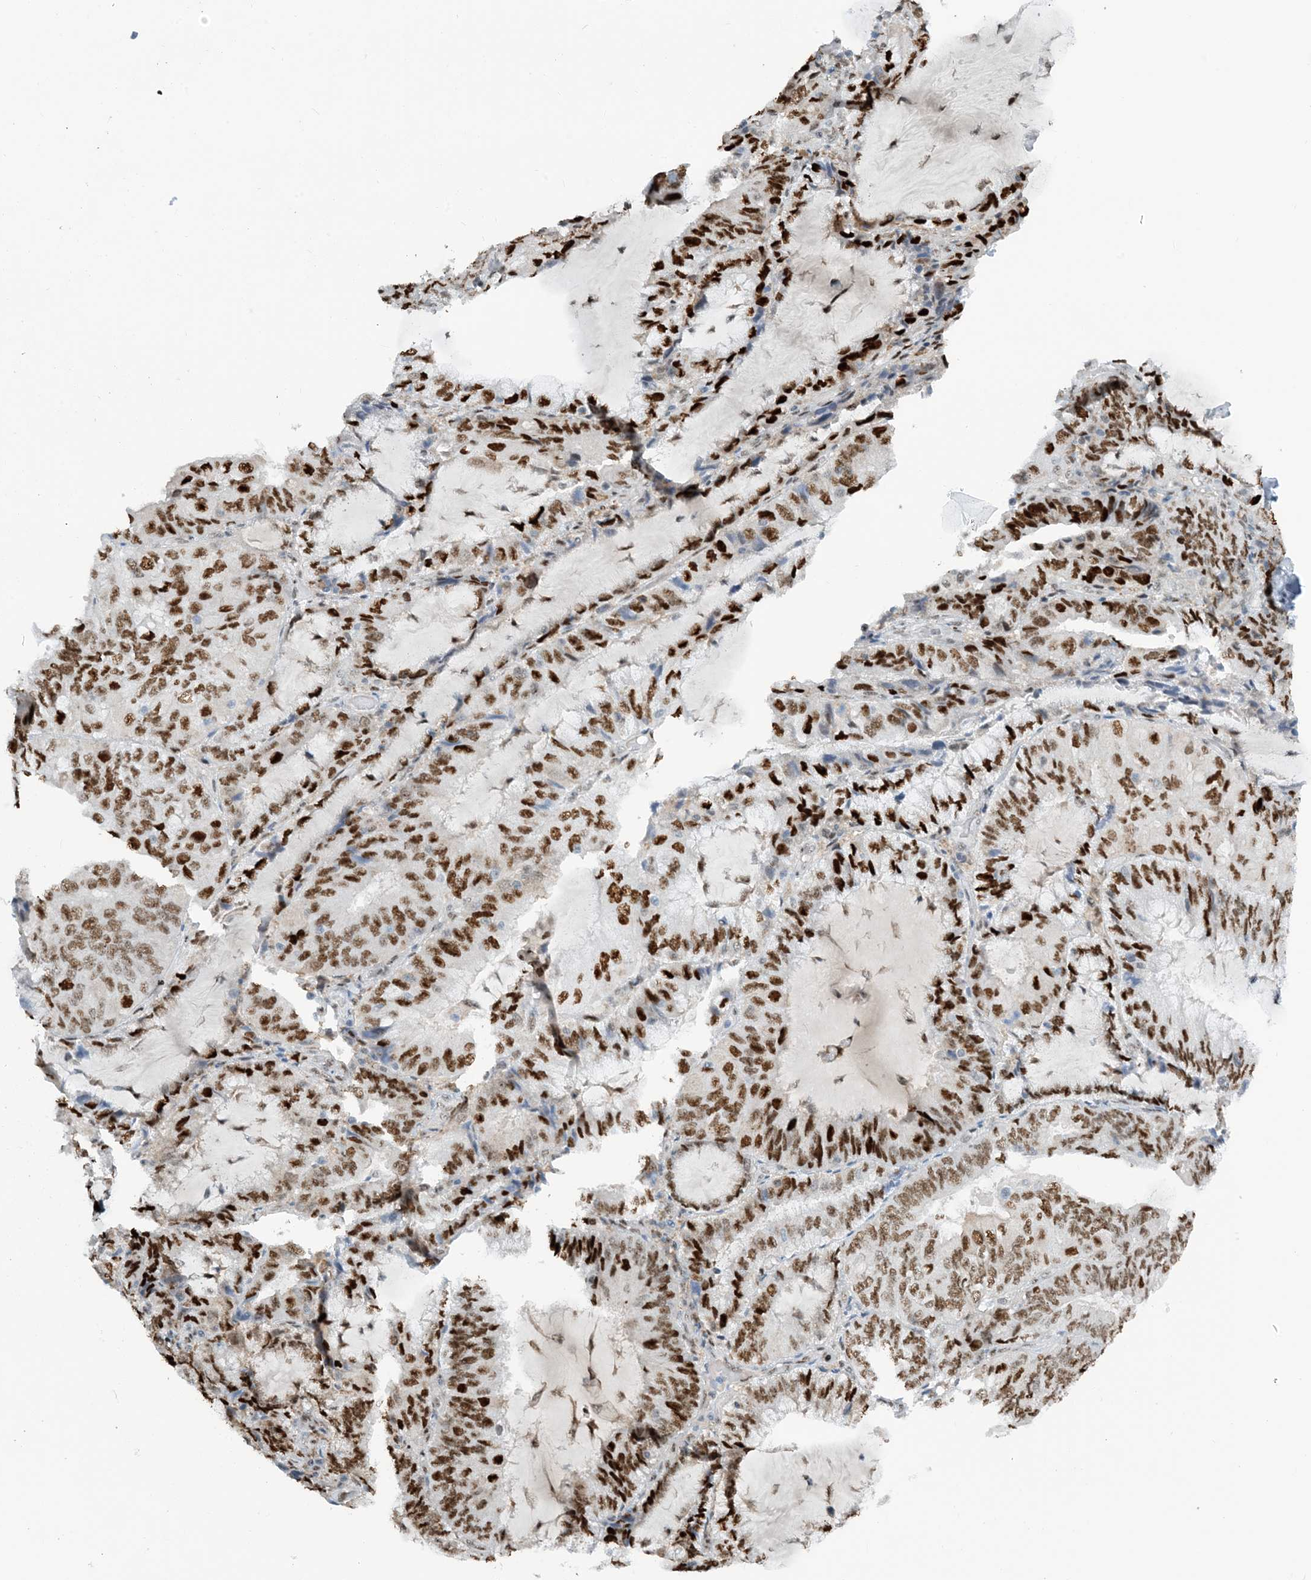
{"staining": {"intensity": "strong", "quantity": ">75%", "location": "nuclear"}, "tissue": "endometrial cancer", "cell_type": "Tumor cells", "image_type": "cancer", "snomed": [{"axis": "morphology", "description": "Adenocarcinoma, NOS"}, {"axis": "topography", "description": "Endometrium"}], "caption": "Human endometrial cancer (adenocarcinoma) stained with a protein marker demonstrates strong staining in tumor cells.", "gene": "HEMK1", "patient": {"sex": "female", "age": 81}}